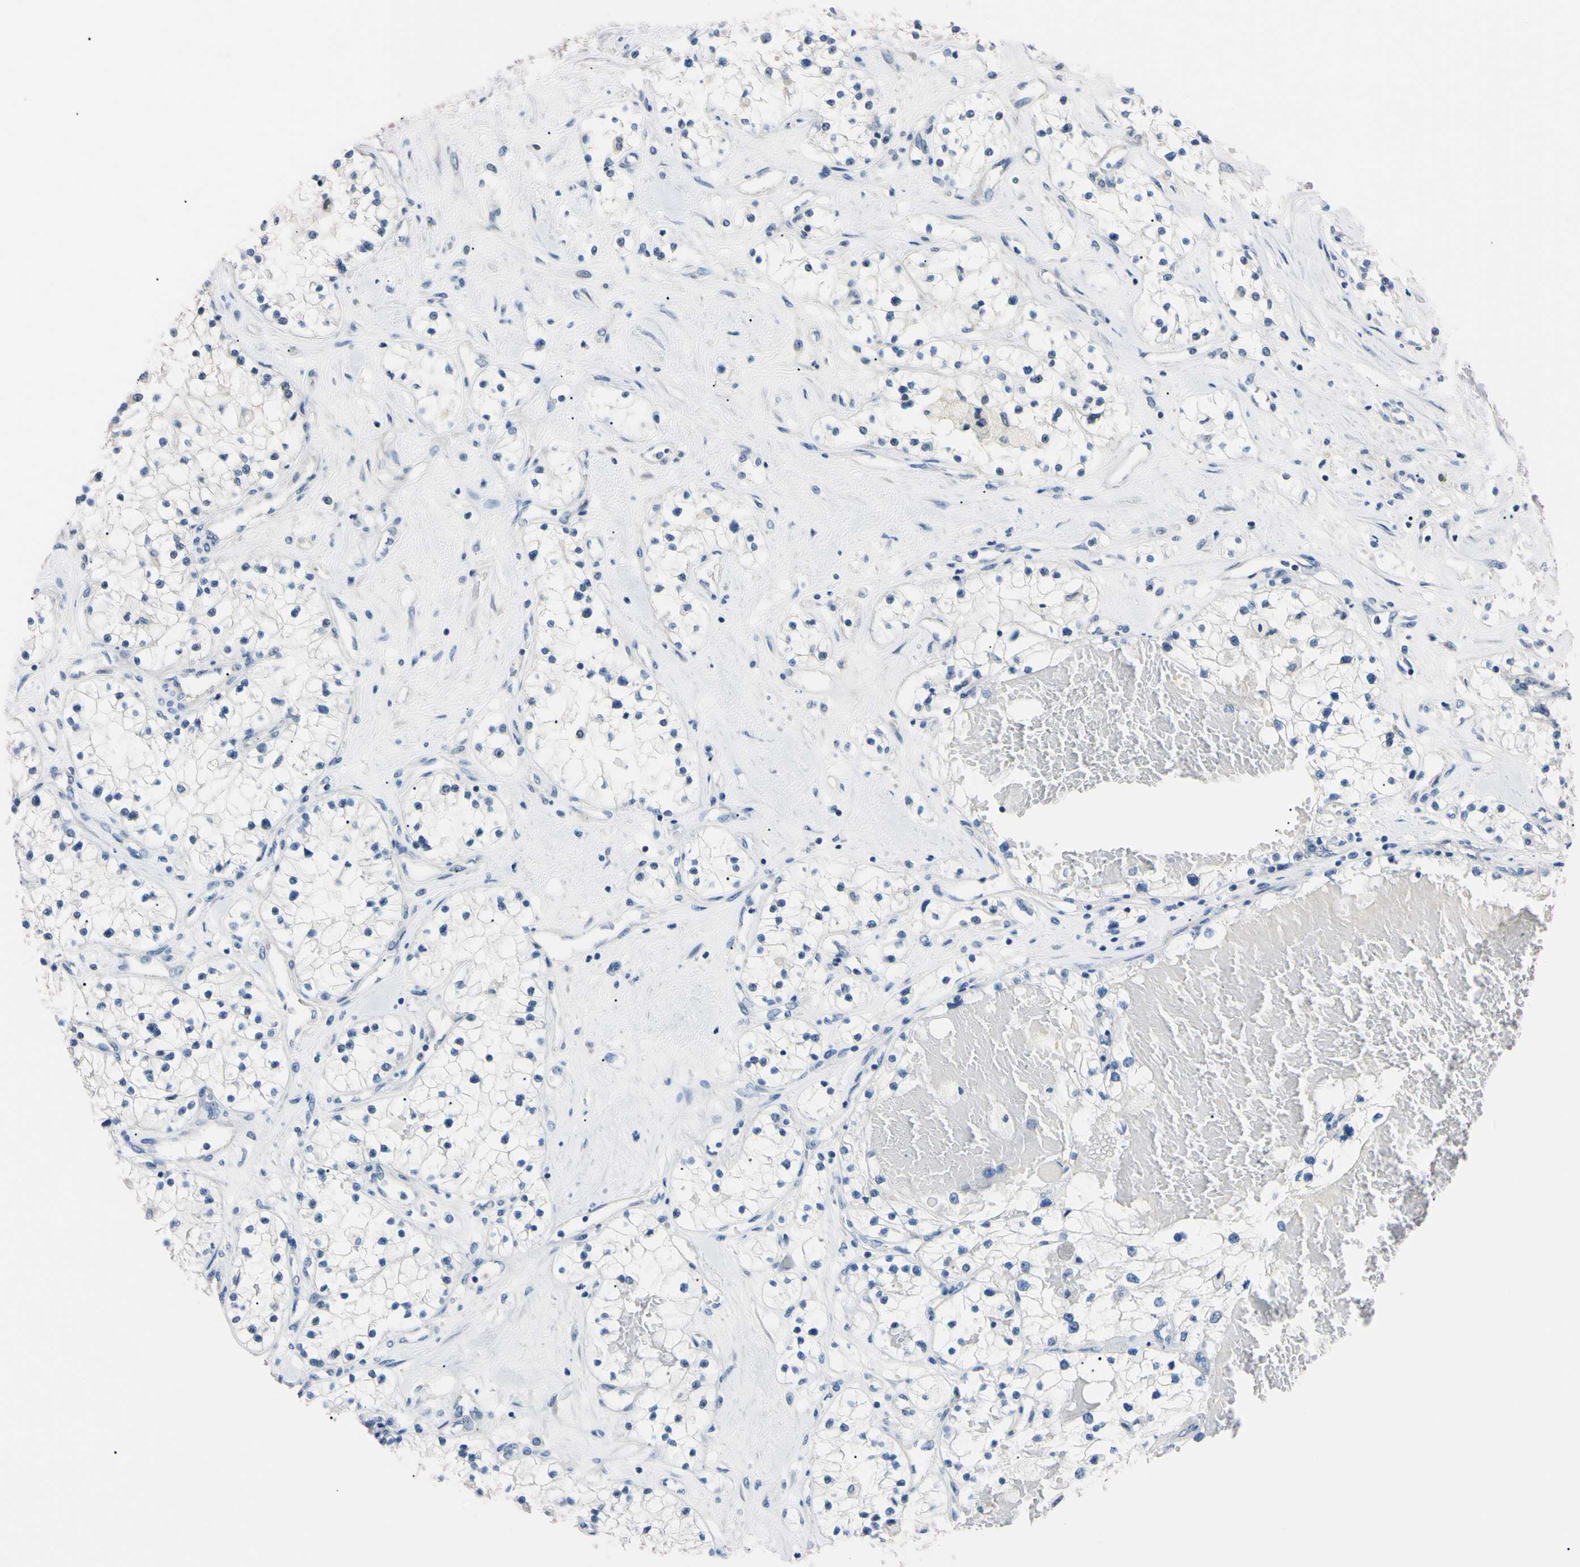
{"staining": {"intensity": "negative", "quantity": "none", "location": "none"}, "tissue": "renal cancer", "cell_type": "Tumor cells", "image_type": "cancer", "snomed": [{"axis": "morphology", "description": "Adenocarcinoma, NOS"}, {"axis": "topography", "description": "Kidney"}], "caption": "Immunohistochemistry histopathology image of human adenocarcinoma (renal) stained for a protein (brown), which displays no positivity in tumor cells.", "gene": "RARS1", "patient": {"sex": "male", "age": 68}}